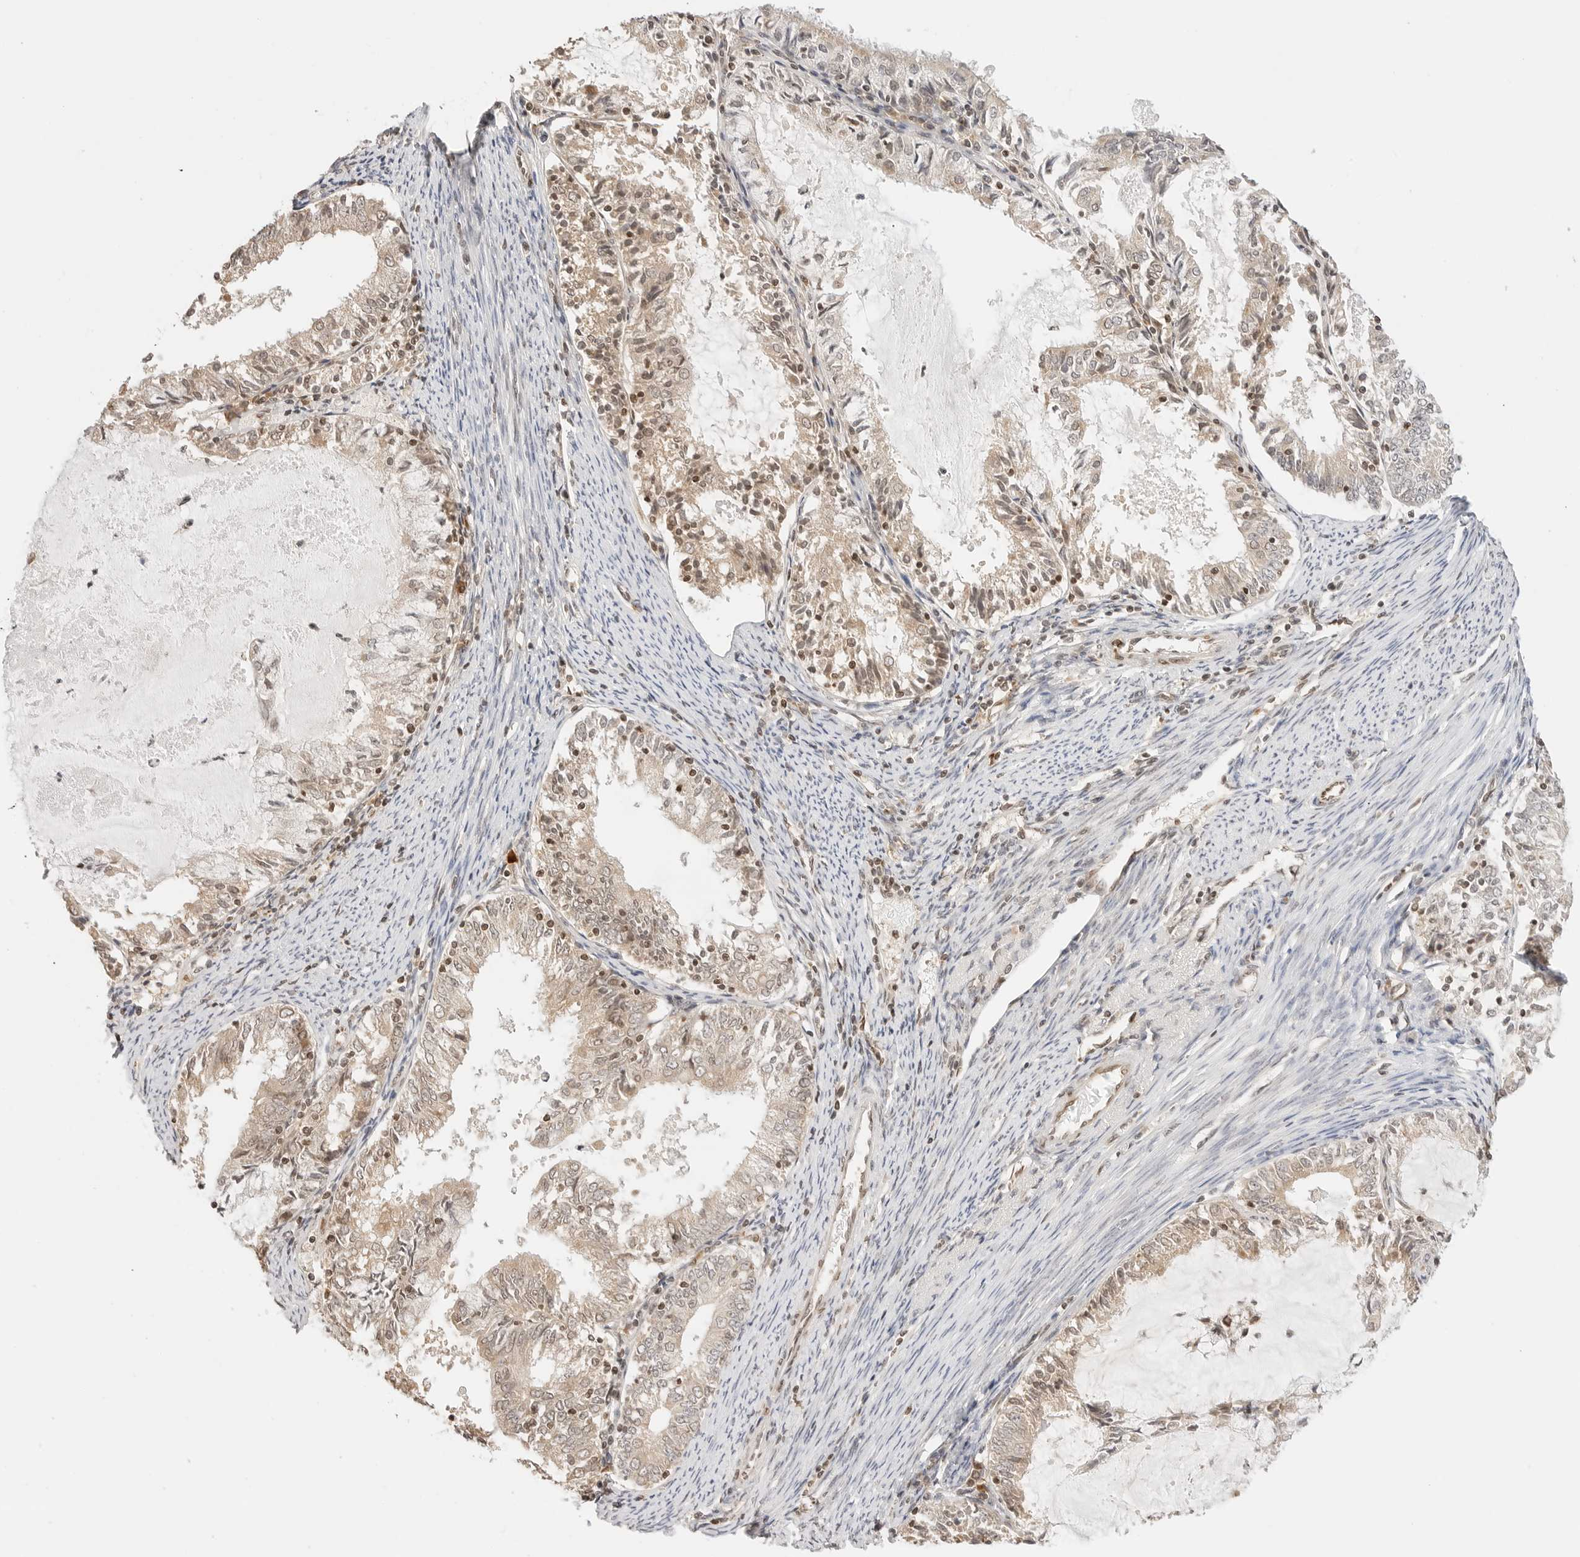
{"staining": {"intensity": "weak", "quantity": ">75%", "location": "cytoplasmic/membranous,nuclear"}, "tissue": "endometrial cancer", "cell_type": "Tumor cells", "image_type": "cancer", "snomed": [{"axis": "morphology", "description": "Adenocarcinoma, NOS"}, {"axis": "topography", "description": "Endometrium"}], "caption": "Endometrial cancer stained for a protein demonstrates weak cytoplasmic/membranous and nuclear positivity in tumor cells.", "gene": "POLH", "patient": {"sex": "female", "age": 57}}